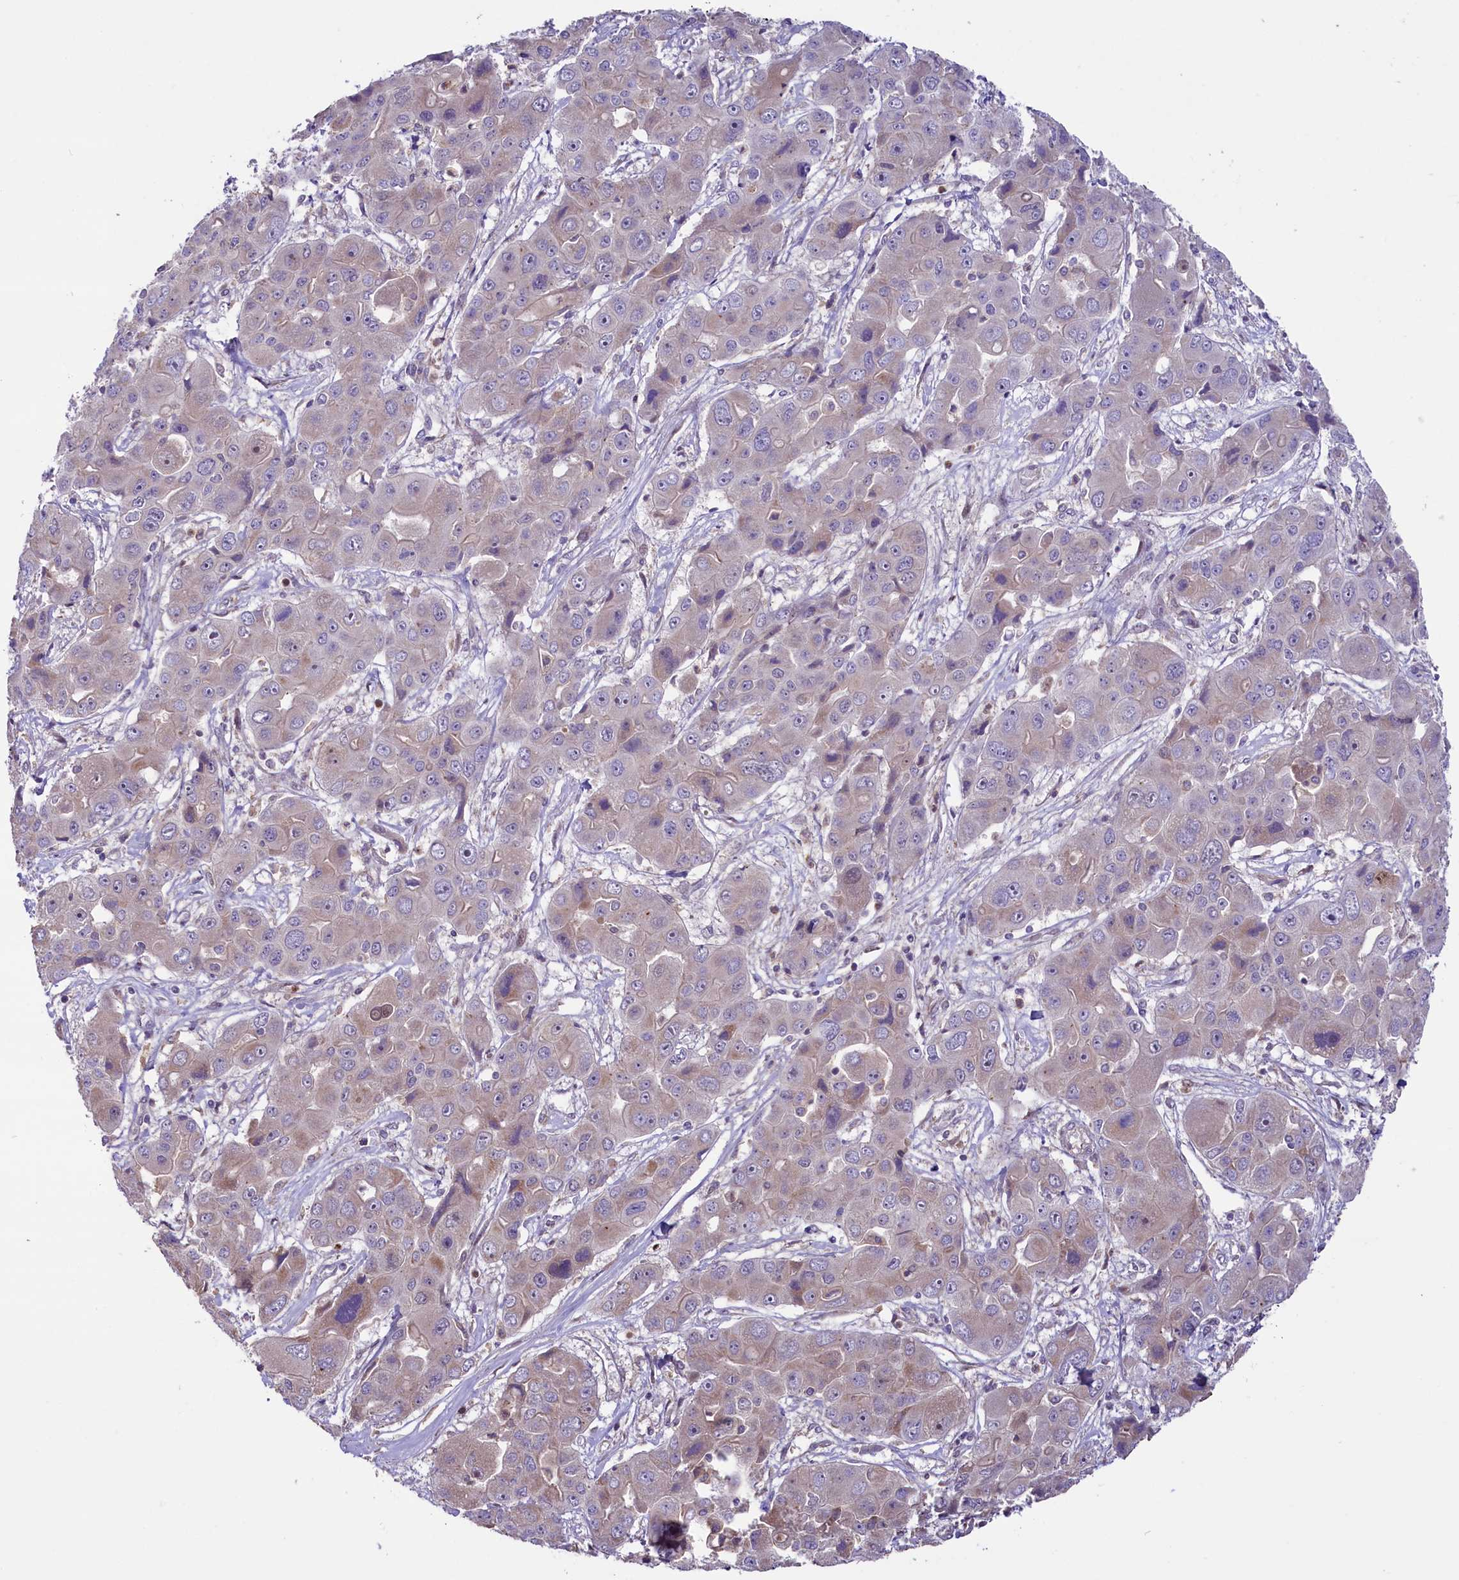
{"staining": {"intensity": "negative", "quantity": "none", "location": "none"}, "tissue": "liver cancer", "cell_type": "Tumor cells", "image_type": "cancer", "snomed": [{"axis": "morphology", "description": "Cholangiocarcinoma"}, {"axis": "topography", "description": "Liver"}], "caption": "A high-resolution histopathology image shows immunohistochemistry (IHC) staining of liver cancer, which reveals no significant positivity in tumor cells.", "gene": "RIC8A", "patient": {"sex": "male", "age": 67}}